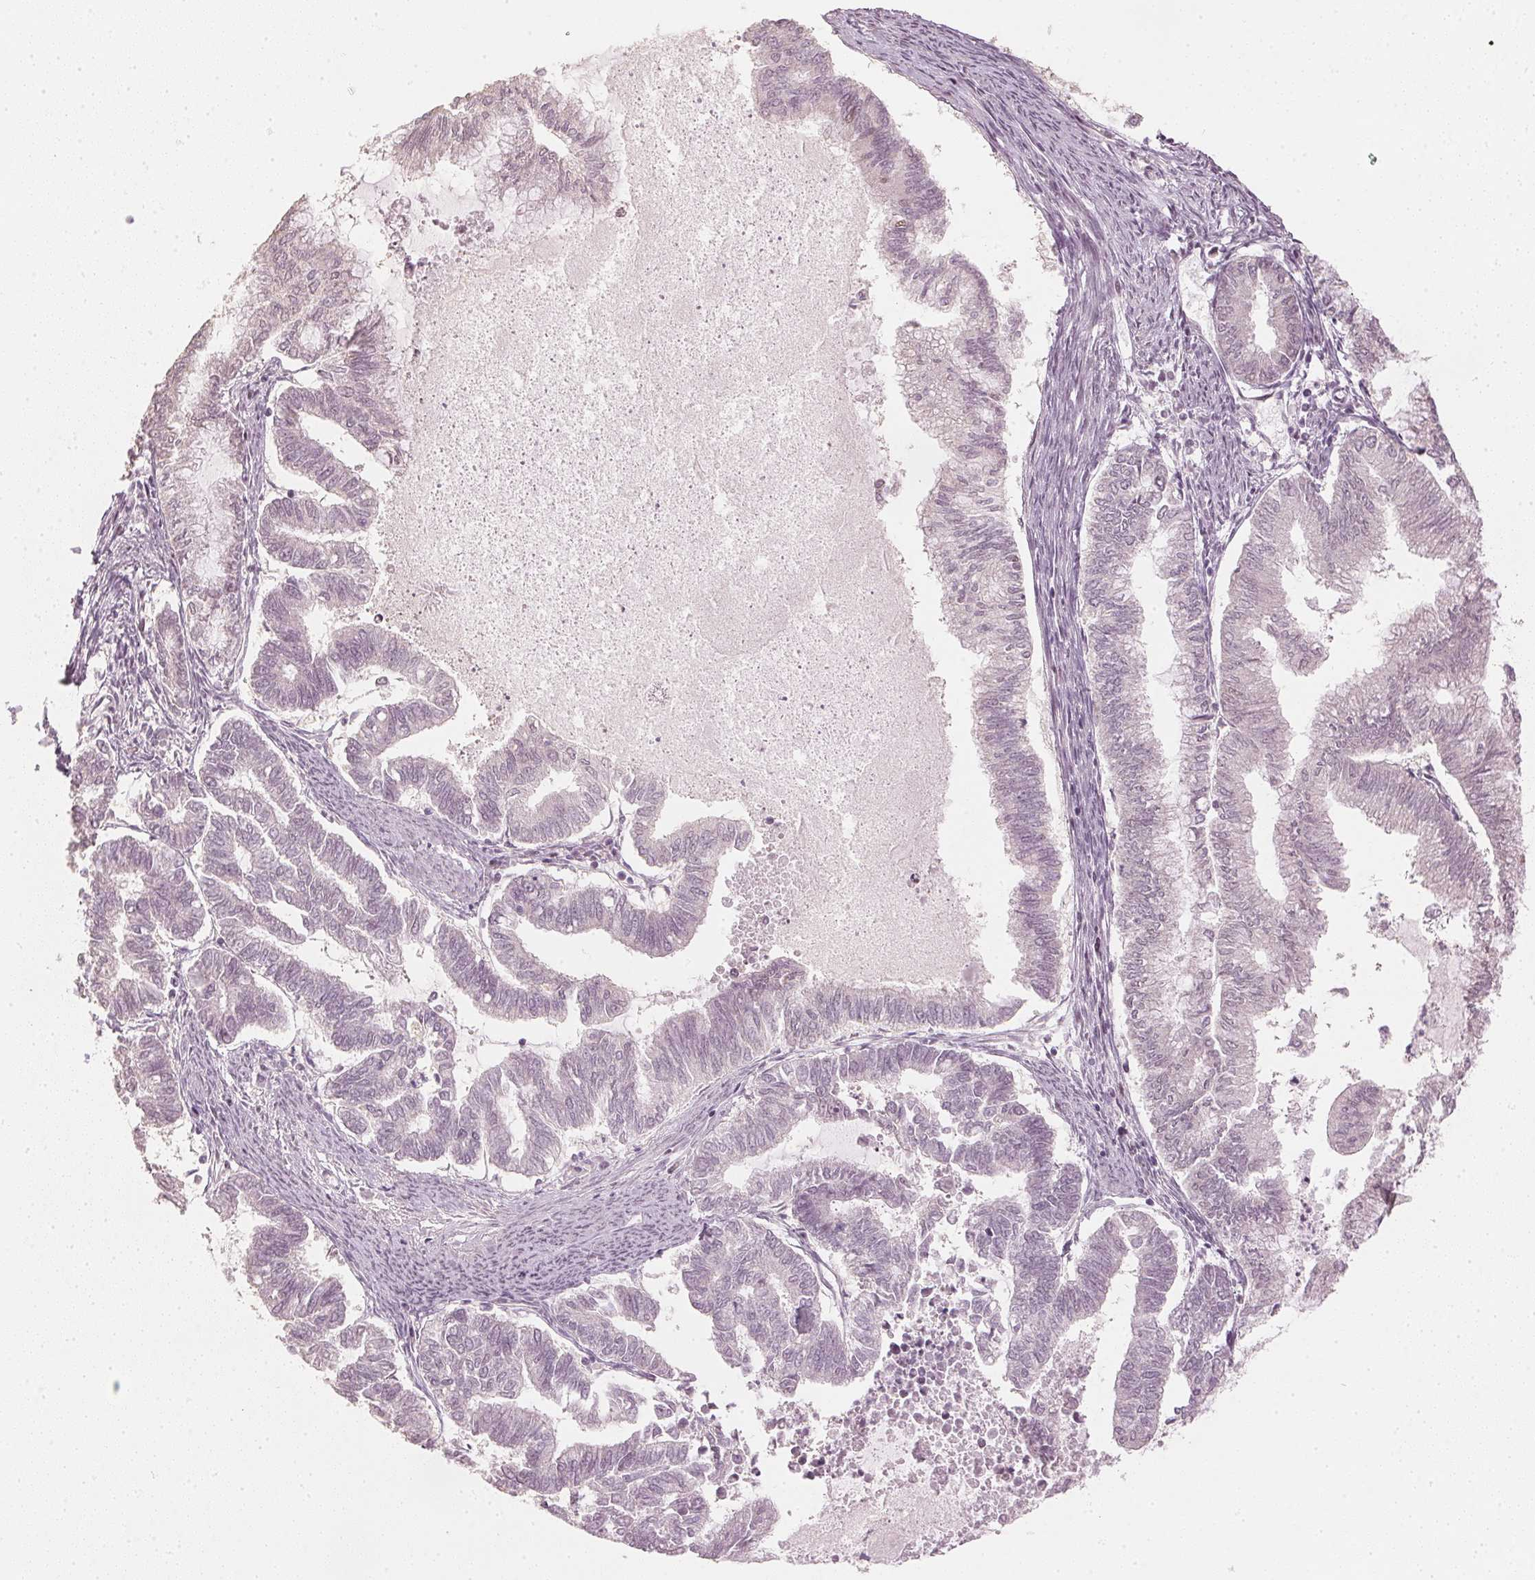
{"staining": {"intensity": "negative", "quantity": "none", "location": "none"}, "tissue": "endometrial cancer", "cell_type": "Tumor cells", "image_type": "cancer", "snomed": [{"axis": "morphology", "description": "Adenocarcinoma, NOS"}, {"axis": "topography", "description": "Endometrium"}], "caption": "This is an immunohistochemistry (IHC) image of human endometrial cancer. There is no expression in tumor cells.", "gene": "SLC39A3", "patient": {"sex": "female", "age": 79}}